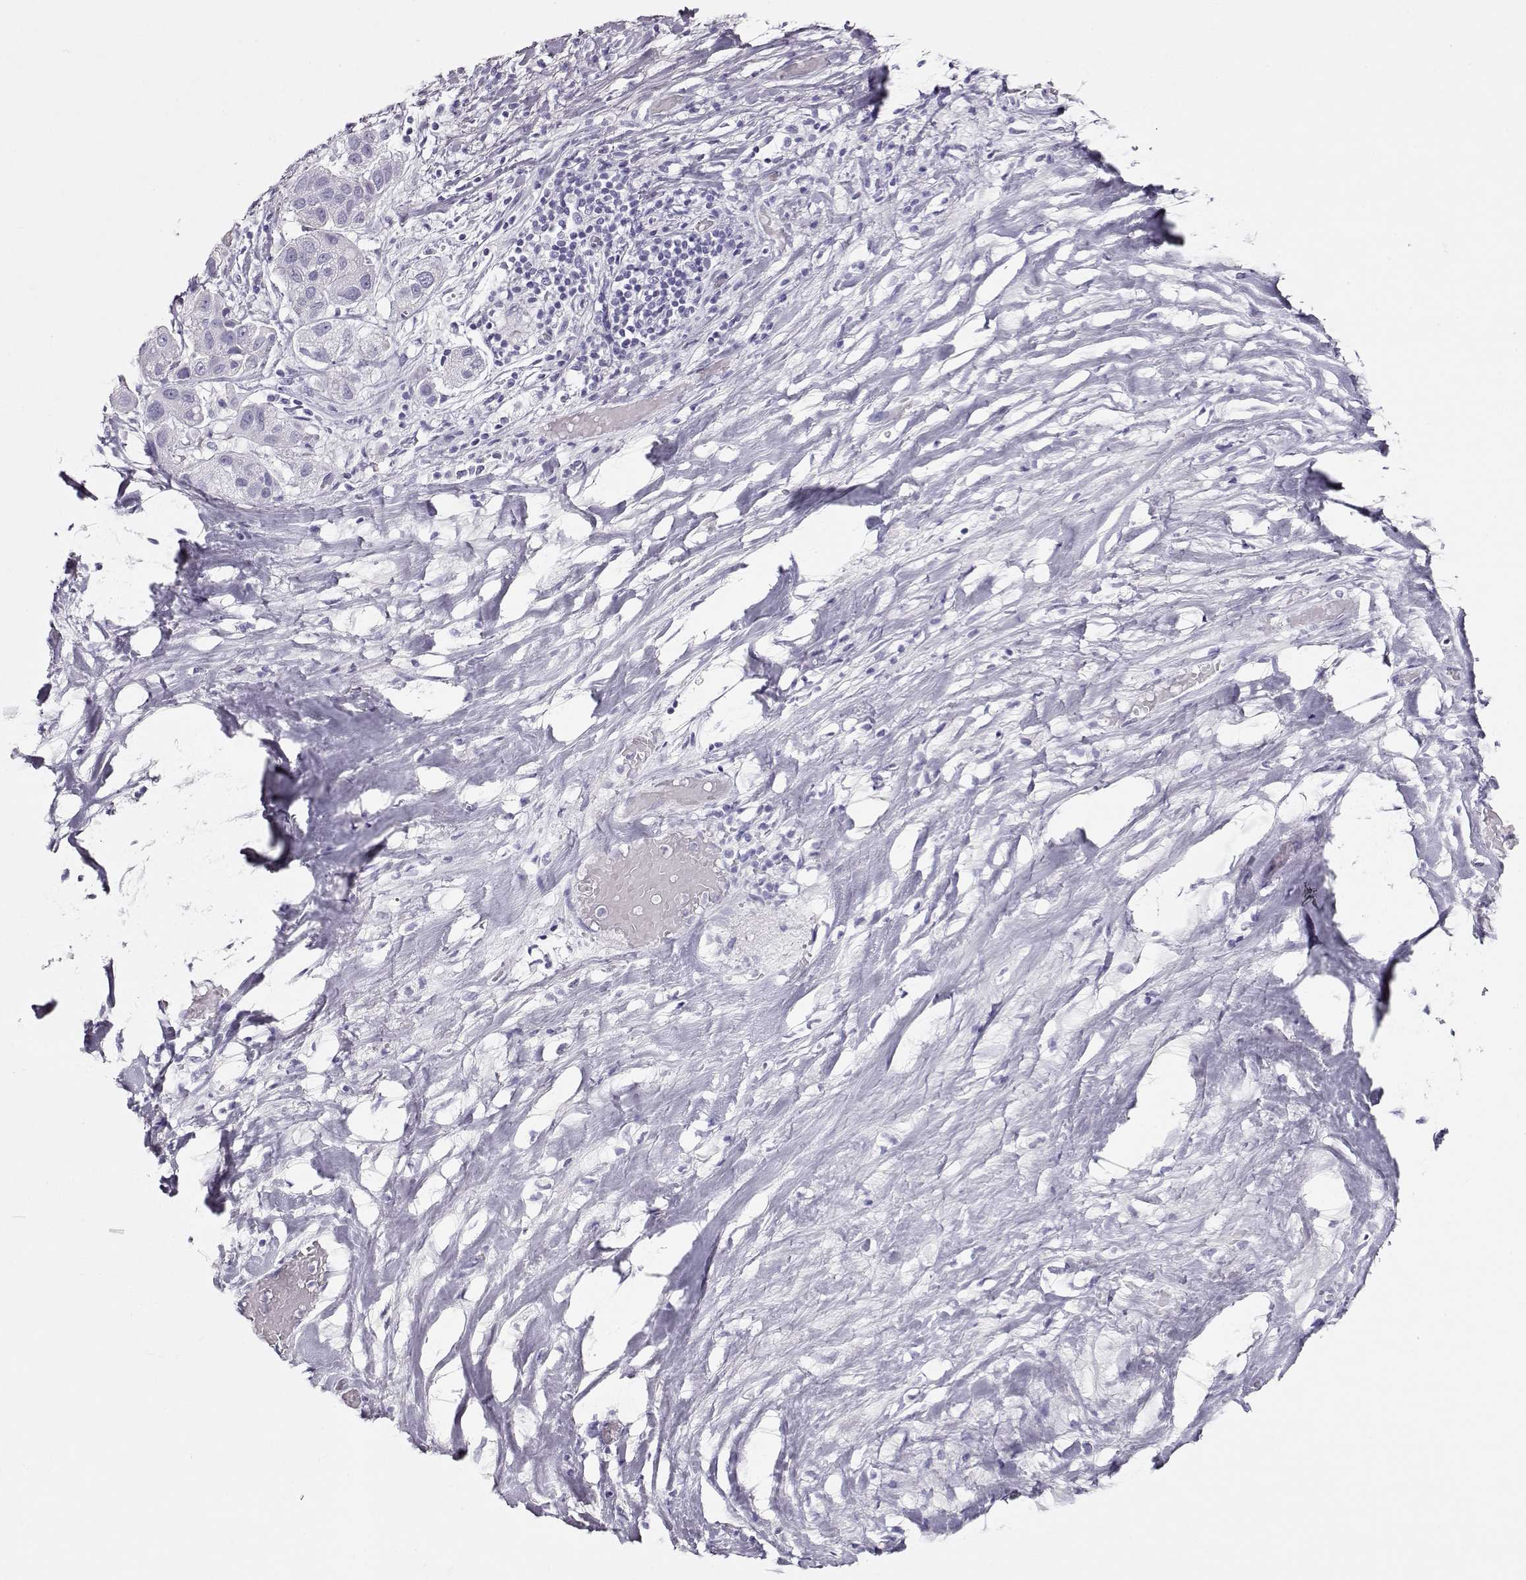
{"staining": {"intensity": "negative", "quantity": "none", "location": "none"}, "tissue": "liver cancer", "cell_type": "Tumor cells", "image_type": "cancer", "snomed": [{"axis": "morphology", "description": "Cholangiocarcinoma"}, {"axis": "topography", "description": "Liver"}], "caption": "Immunohistochemical staining of human liver cancer (cholangiocarcinoma) shows no significant staining in tumor cells.", "gene": "ACTN2", "patient": {"sex": "female", "age": 52}}